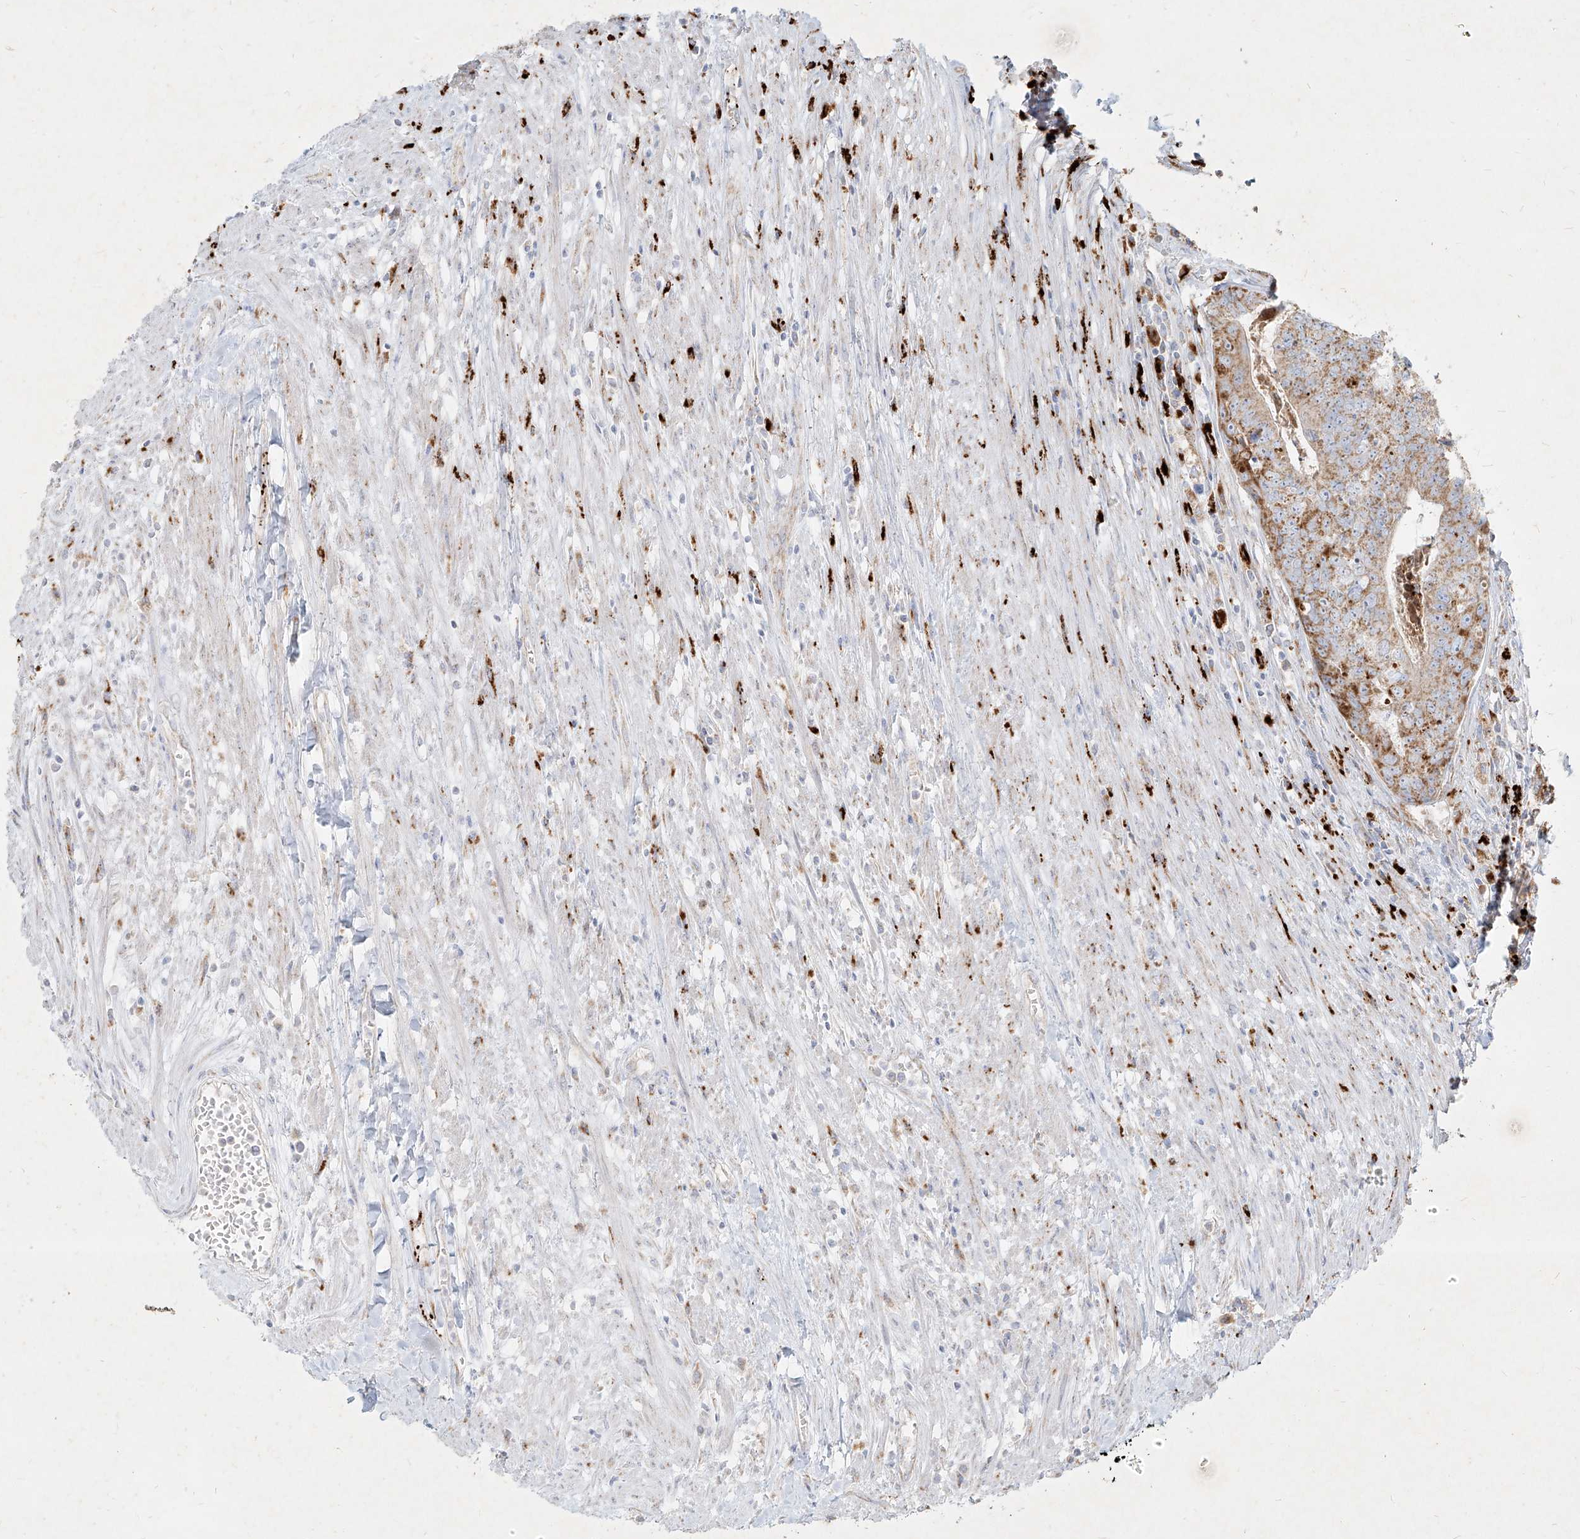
{"staining": {"intensity": "moderate", "quantity": "25%-75%", "location": "cytoplasmic/membranous"}, "tissue": "colorectal cancer", "cell_type": "Tumor cells", "image_type": "cancer", "snomed": [{"axis": "morphology", "description": "Adenocarcinoma, NOS"}, {"axis": "topography", "description": "Colon"}], "caption": "Adenocarcinoma (colorectal) stained with a protein marker shows moderate staining in tumor cells.", "gene": "MTX2", "patient": {"sex": "female", "age": 67}}